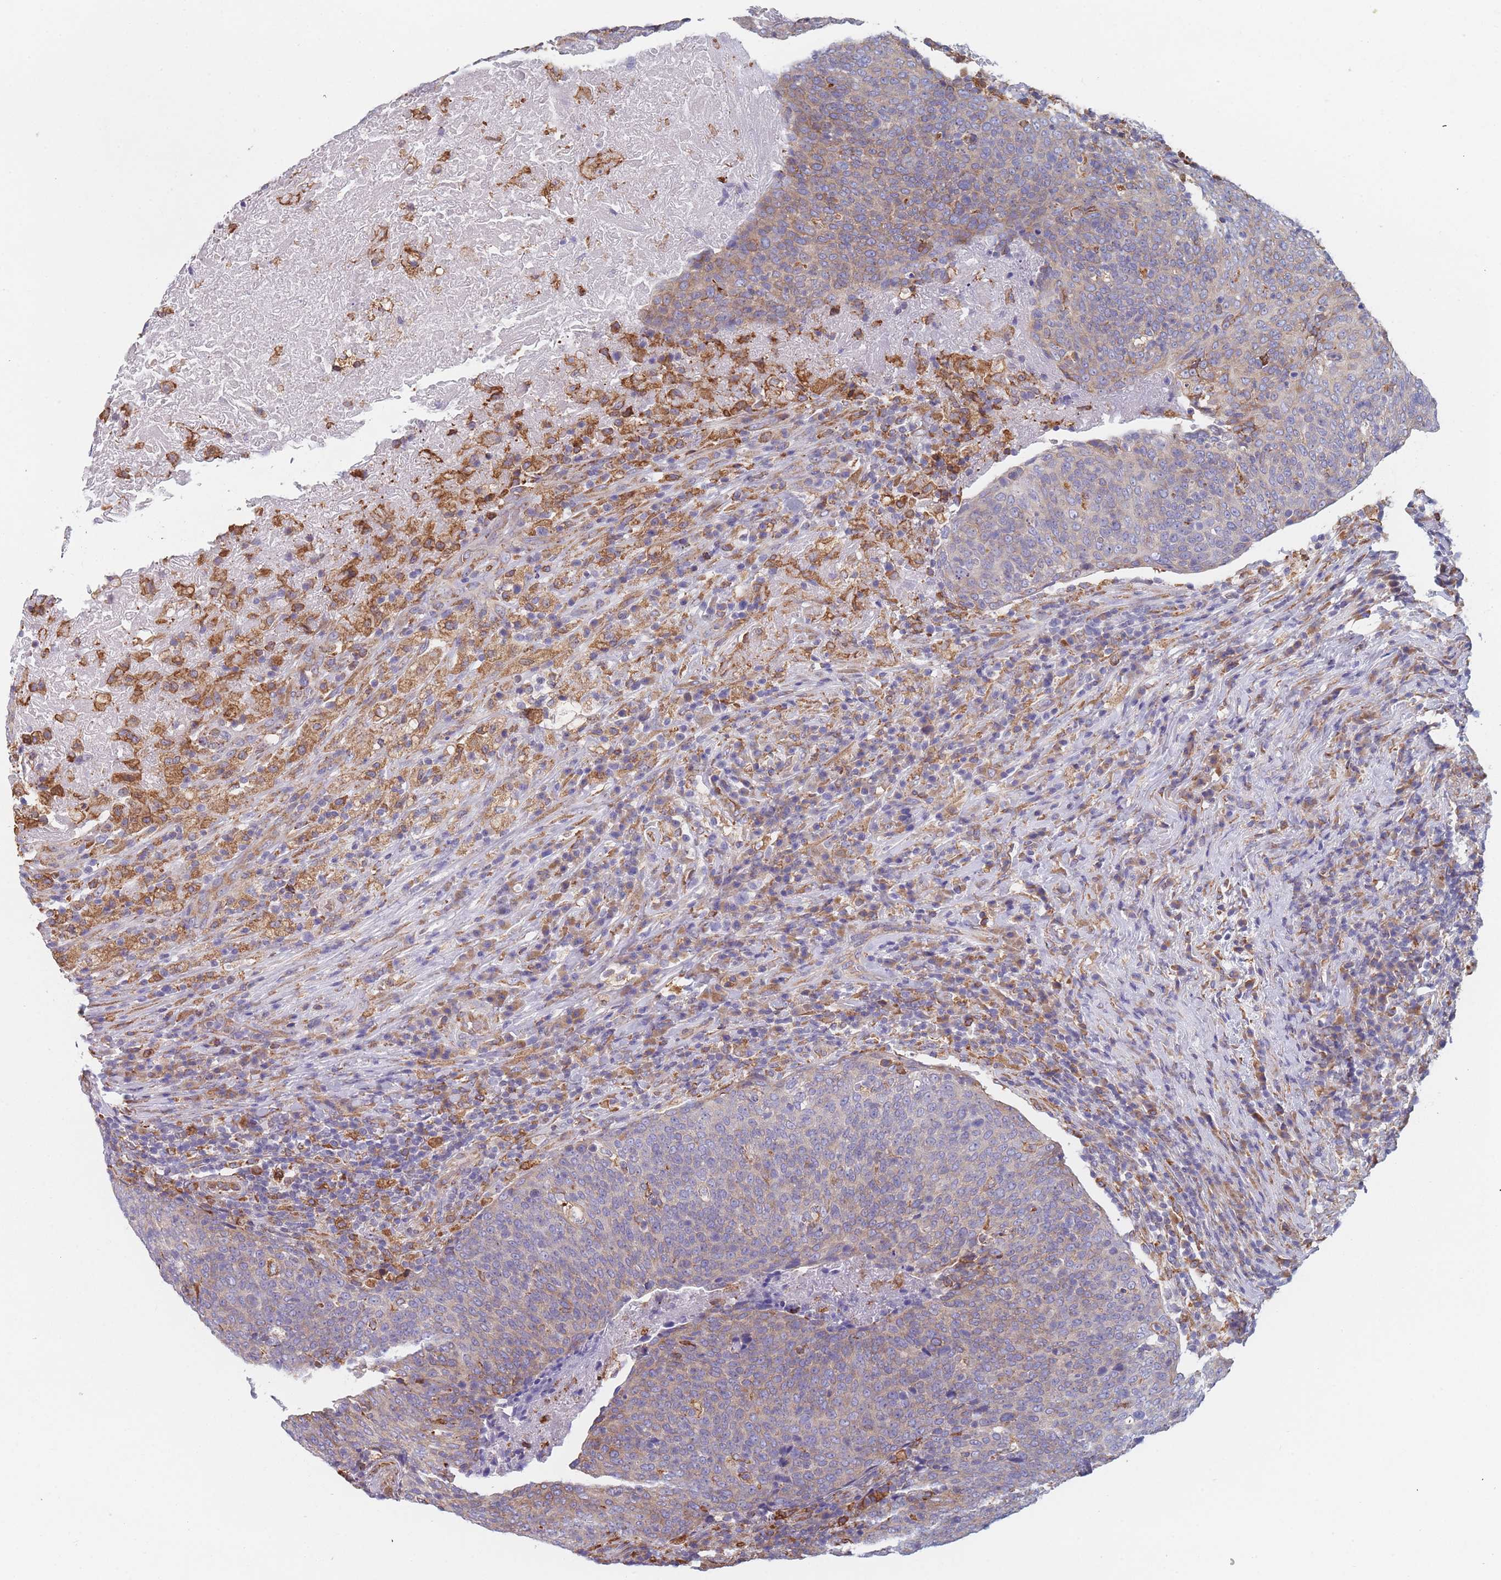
{"staining": {"intensity": "weak", "quantity": "25%-75%", "location": "cytoplasmic/membranous"}, "tissue": "head and neck cancer", "cell_type": "Tumor cells", "image_type": "cancer", "snomed": [{"axis": "morphology", "description": "Squamous cell carcinoma, NOS"}, {"axis": "morphology", "description": "Squamous cell carcinoma, metastatic, NOS"}, {"axis": "topography", "description": "Lymph node"}, {"axis": "topography", "description": "Head-Neck"}], "caption": "Immunohistochemistry photomicrograph of human head and neck cancer (squamous cell carcinoma) stained for a protein (brown), which demonstrates low levels of weak cytoplasmic/membranous expression in approximately 25%-75% of tumor cells.", "gene": "OR7C2", "patient": {"sex": "male", "age": 62}}